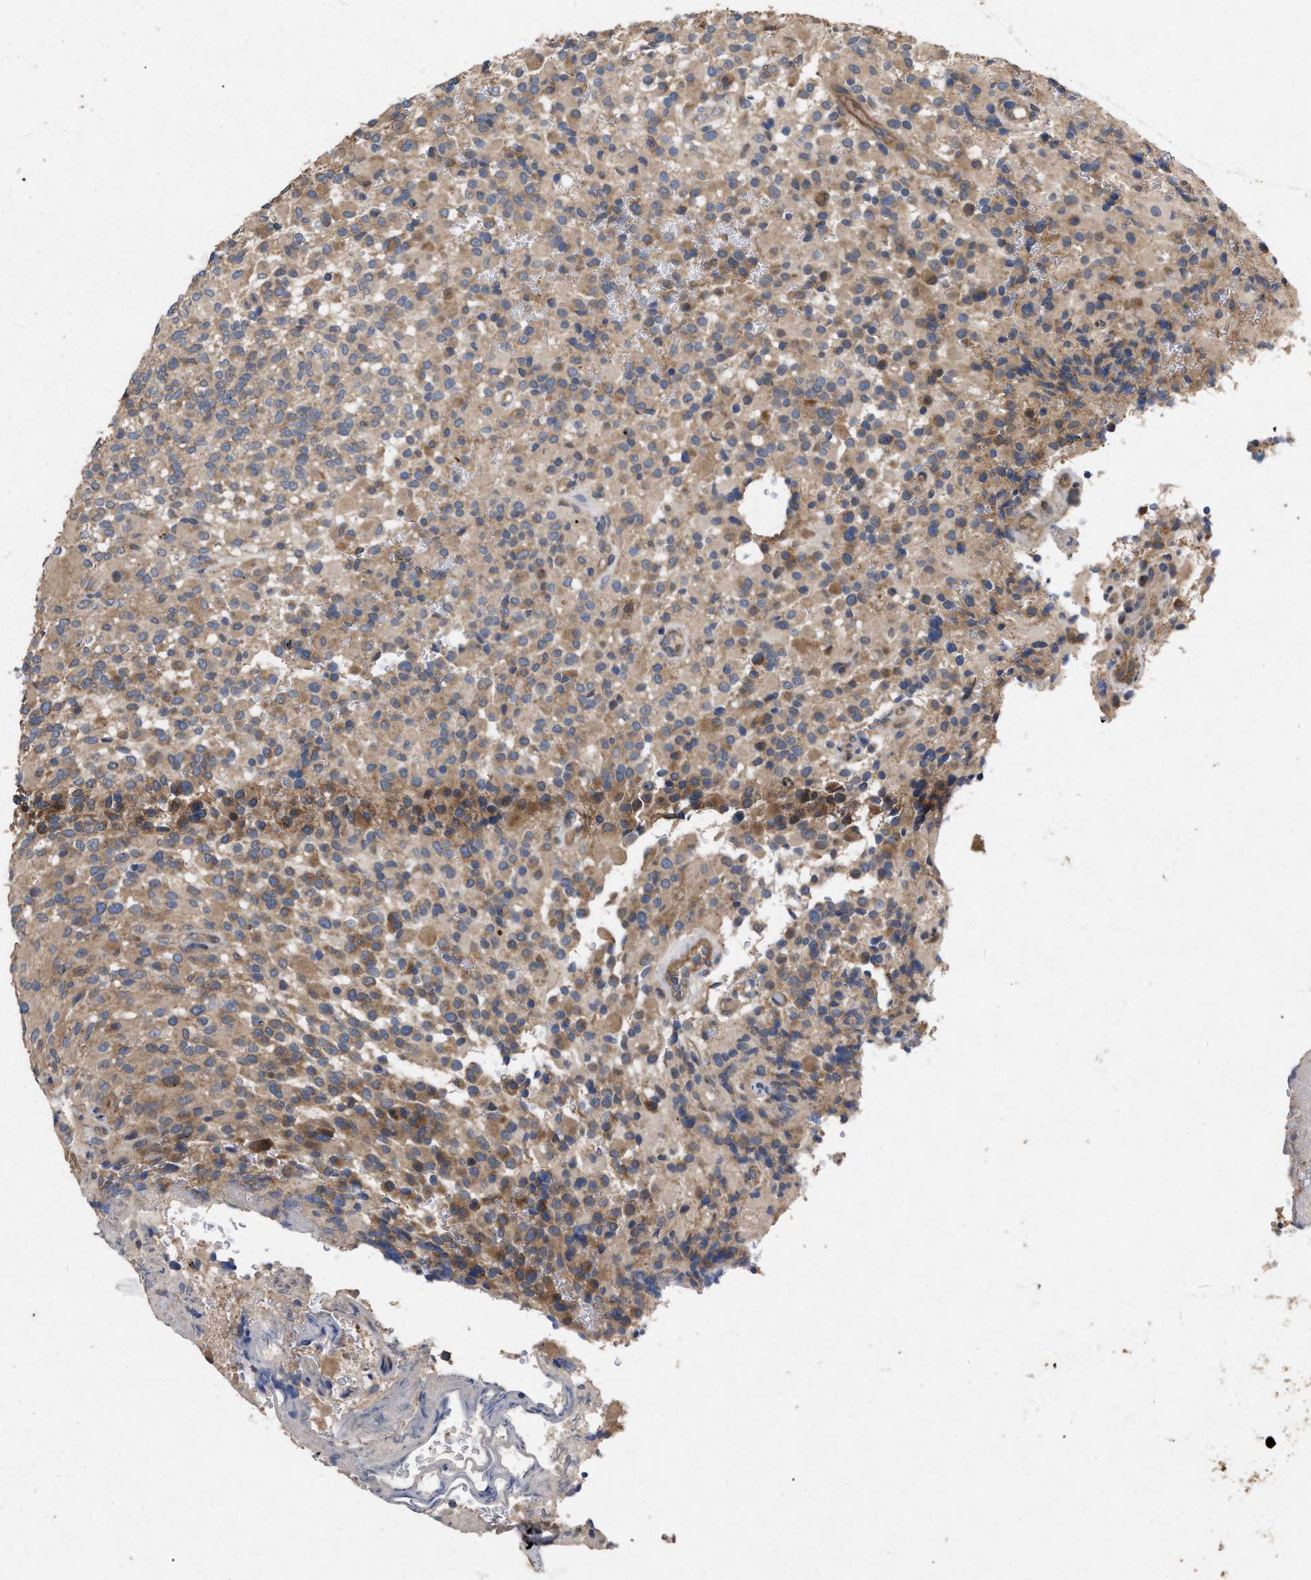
{"staining": {"intensity": "moderate", "quantity": "25%-75%", "location": "cytoplasmic/membranous"}, "tissue": "glioma", "cell_type": "Tumor cells", "image_type": "cancer", "snomed": [{"axis": "morphology", "description": "Glioma, malignant, High grade"}, {"axis": "topography", "description": "Brain"}], "caption": "DAB immunohistochemical staining of malignant glioma (high-grade) shows moderate cytoplasmic/membranous protein positivity in approximately 25%-75% of tumor cells.", "gene": "CDKN2C", "patient": {"sex": "male", "age": 71}}